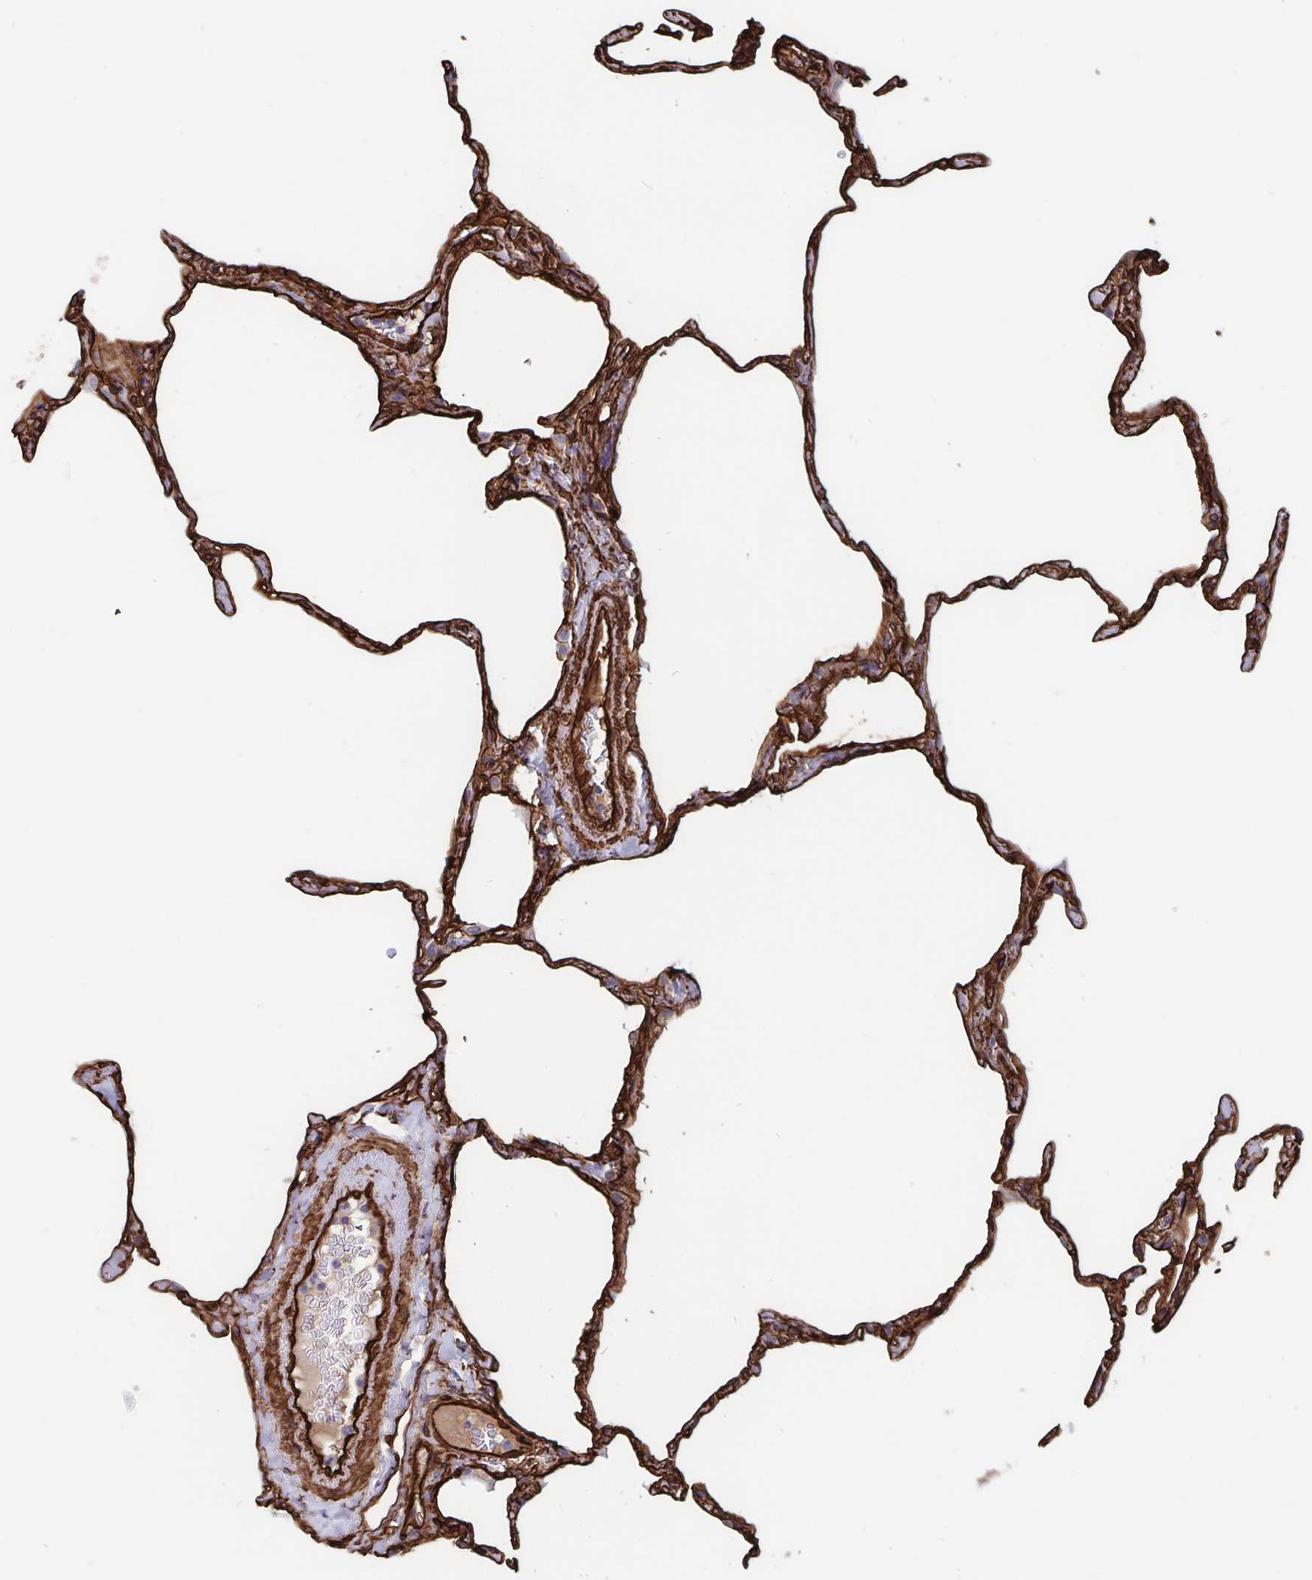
{"staining": {"intensity": "strong", "quantity": ">75%", "location": "cytoplasmic/membranous"}, "tissue": "lung", "cell_type": "Alveolar cells", "image_type": "normal", "snomed": [{"axis": "morphology", "description": "Normal tissue, NOS"}, {"axis": "topography", "description": "Lung"}], "caption": "Brown immunohistochemical staining in benign human lung exhibits strong cytoplasmic/membranous expression in about >75% of alveolar cells. The staining was performed using DAB, with brown indicating positive protein expression. Nuclei are stained blue with hematoxylin.", "gene": "DCHS2", "patient": {"sex": "male", "age": 65}}